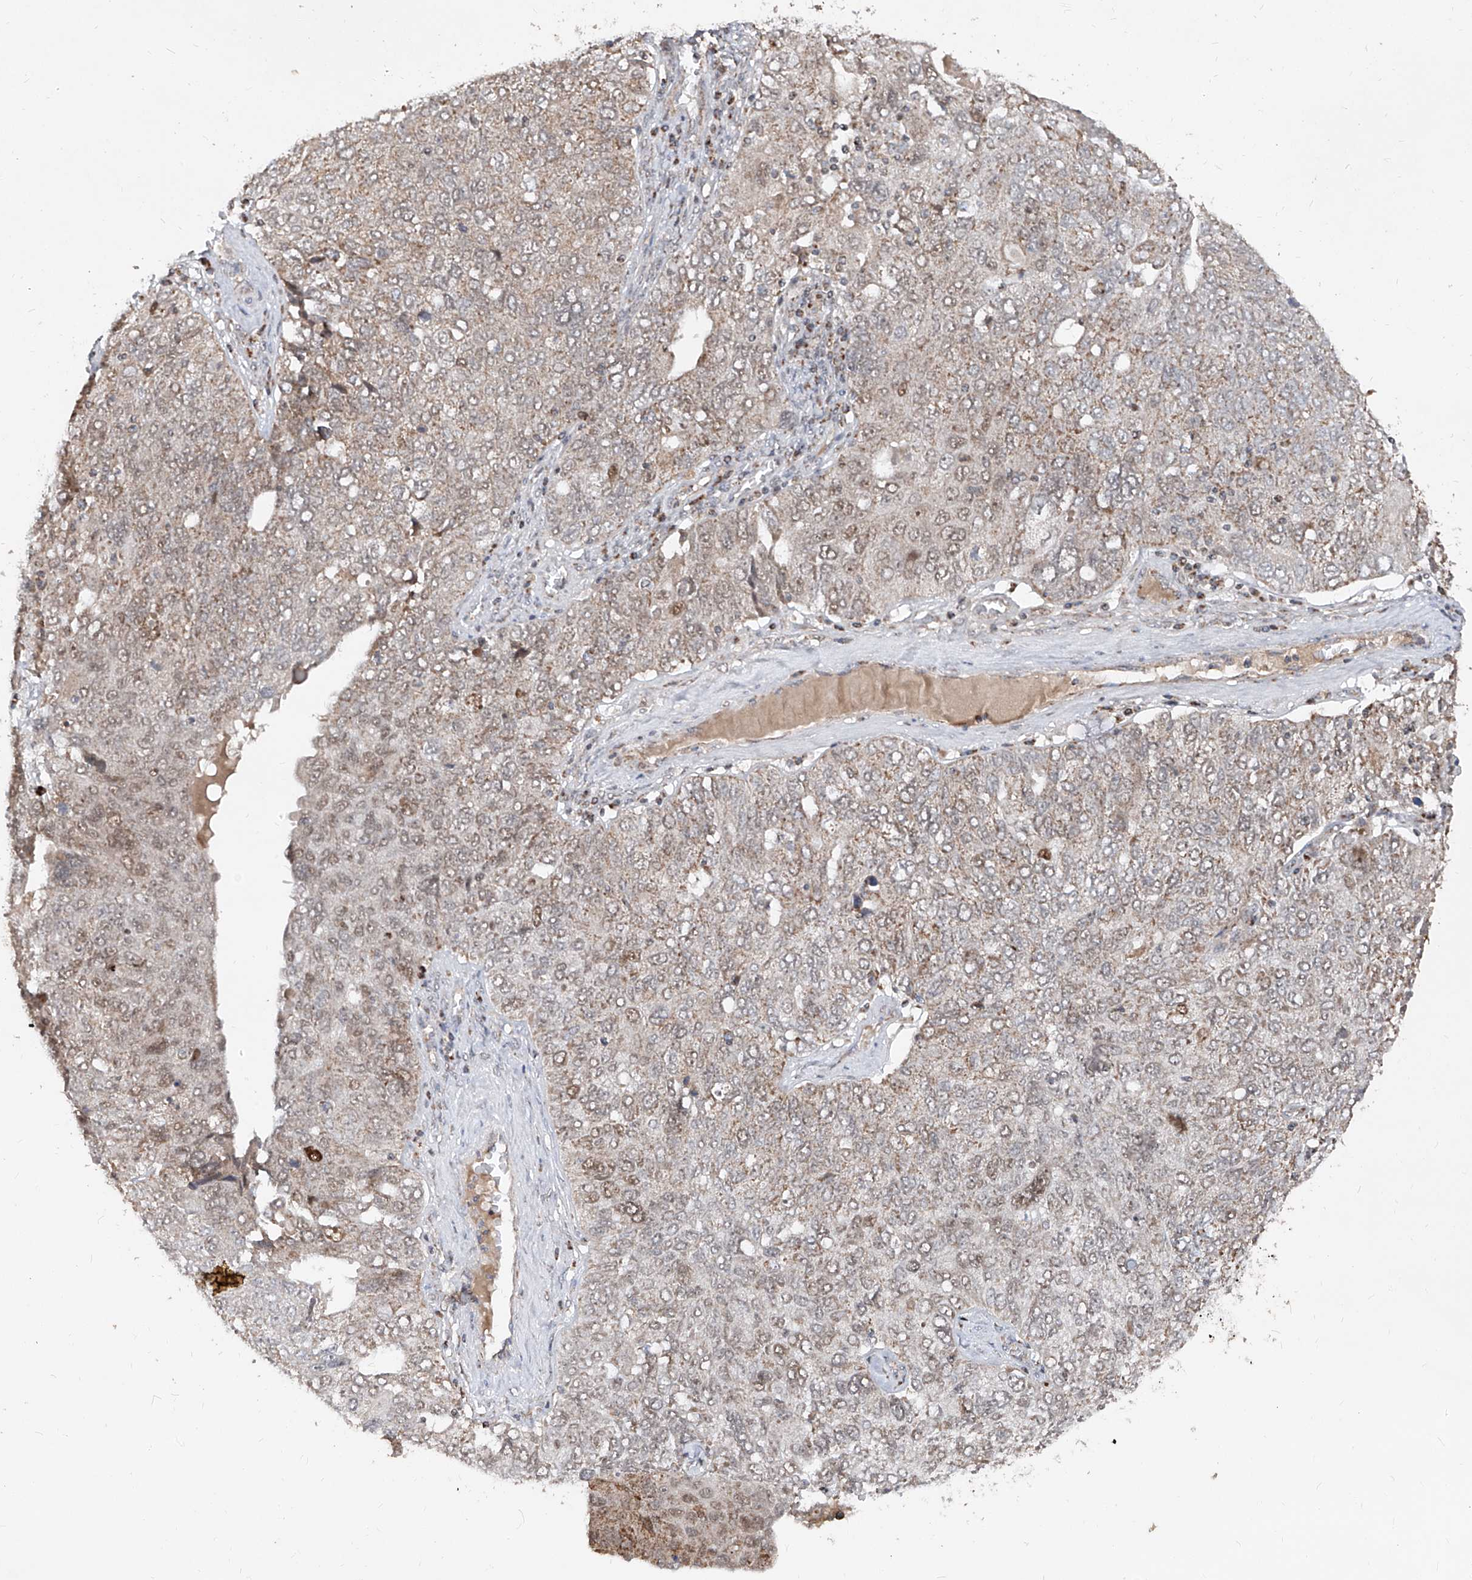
{"staining": {"intensity": "weak", "quantity": ">75%", "location": "cytoplasmic/membranous"}, "tissue": "ovarian cancer", "cell_type": "Tumor cells", "image_type": "cancer", "snomed": [{"axis": "morphology", "description": "Carcinoma, endometroid"}, {"axis": "topography", "description": "Ovary"}], "caption": "A low amount of weak cytoplasmic/membranous positivity is present in about >75% of tumor cells in ovarian cancer tissue.", "gene": "NDUFB3", "patient": {"sex": "female", "age": 62}}